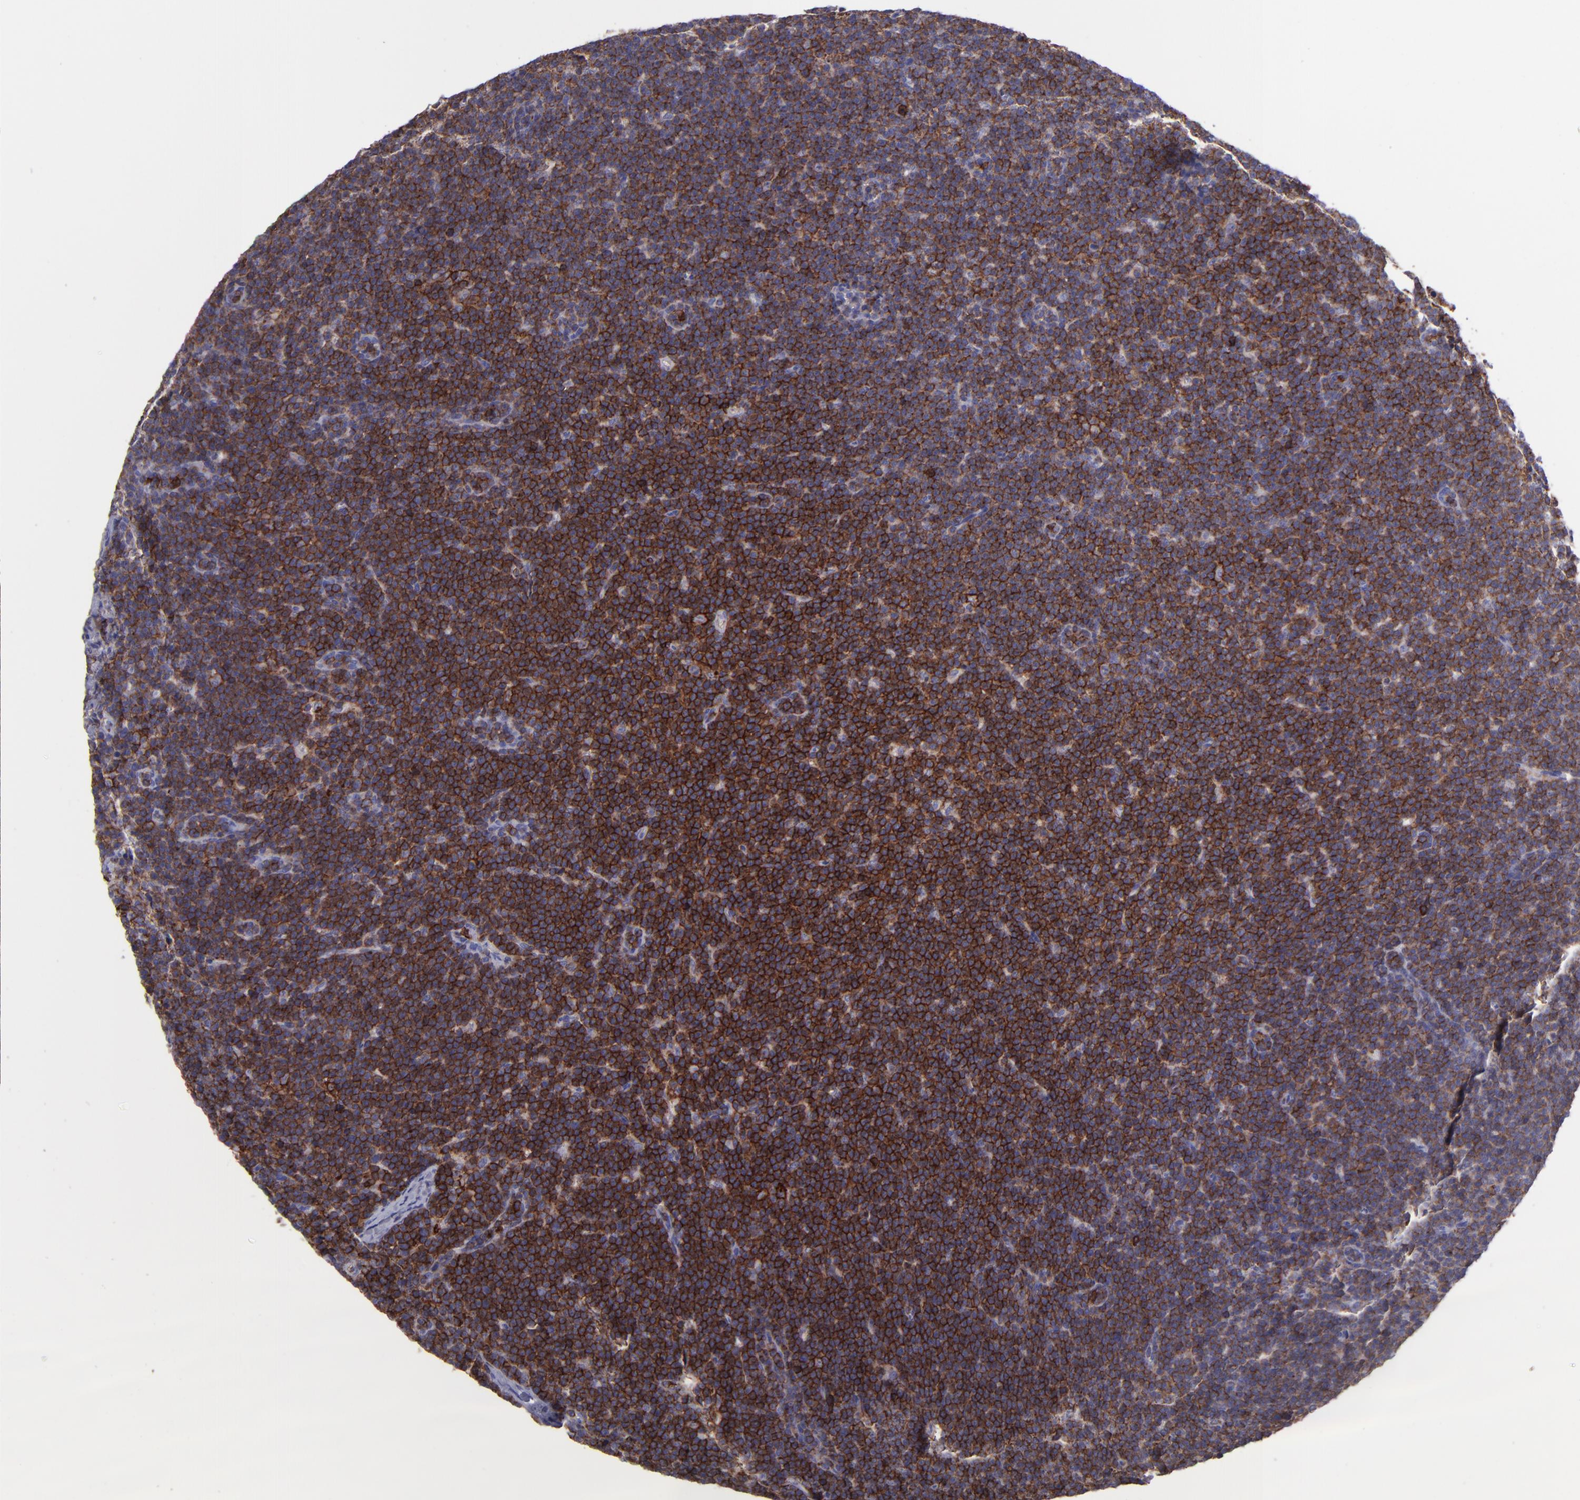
{"staining": {"intensity": "strong", "quantity": ">75%", "location": "cytoplasmic/membranous"}, "tissue": "lymphoma", "cell_type": "Tumor cells", "image_type": "cancer", "snomed": [{"axis": "morphology", "description": "Malignant lymphoma, non-Hodgkin's type, High grade"}, {"axis": "topography", "description": "Lymph node"}], "caption": "Protein staining of malignant lymphoma, non-Hodgkin's type (high-grade) tissue displays strong cytoplasmic/membranous expression in about >75% of tumor cells.", "gene": "ICAM3", "patient": {"sex": "female", "age": 58}}